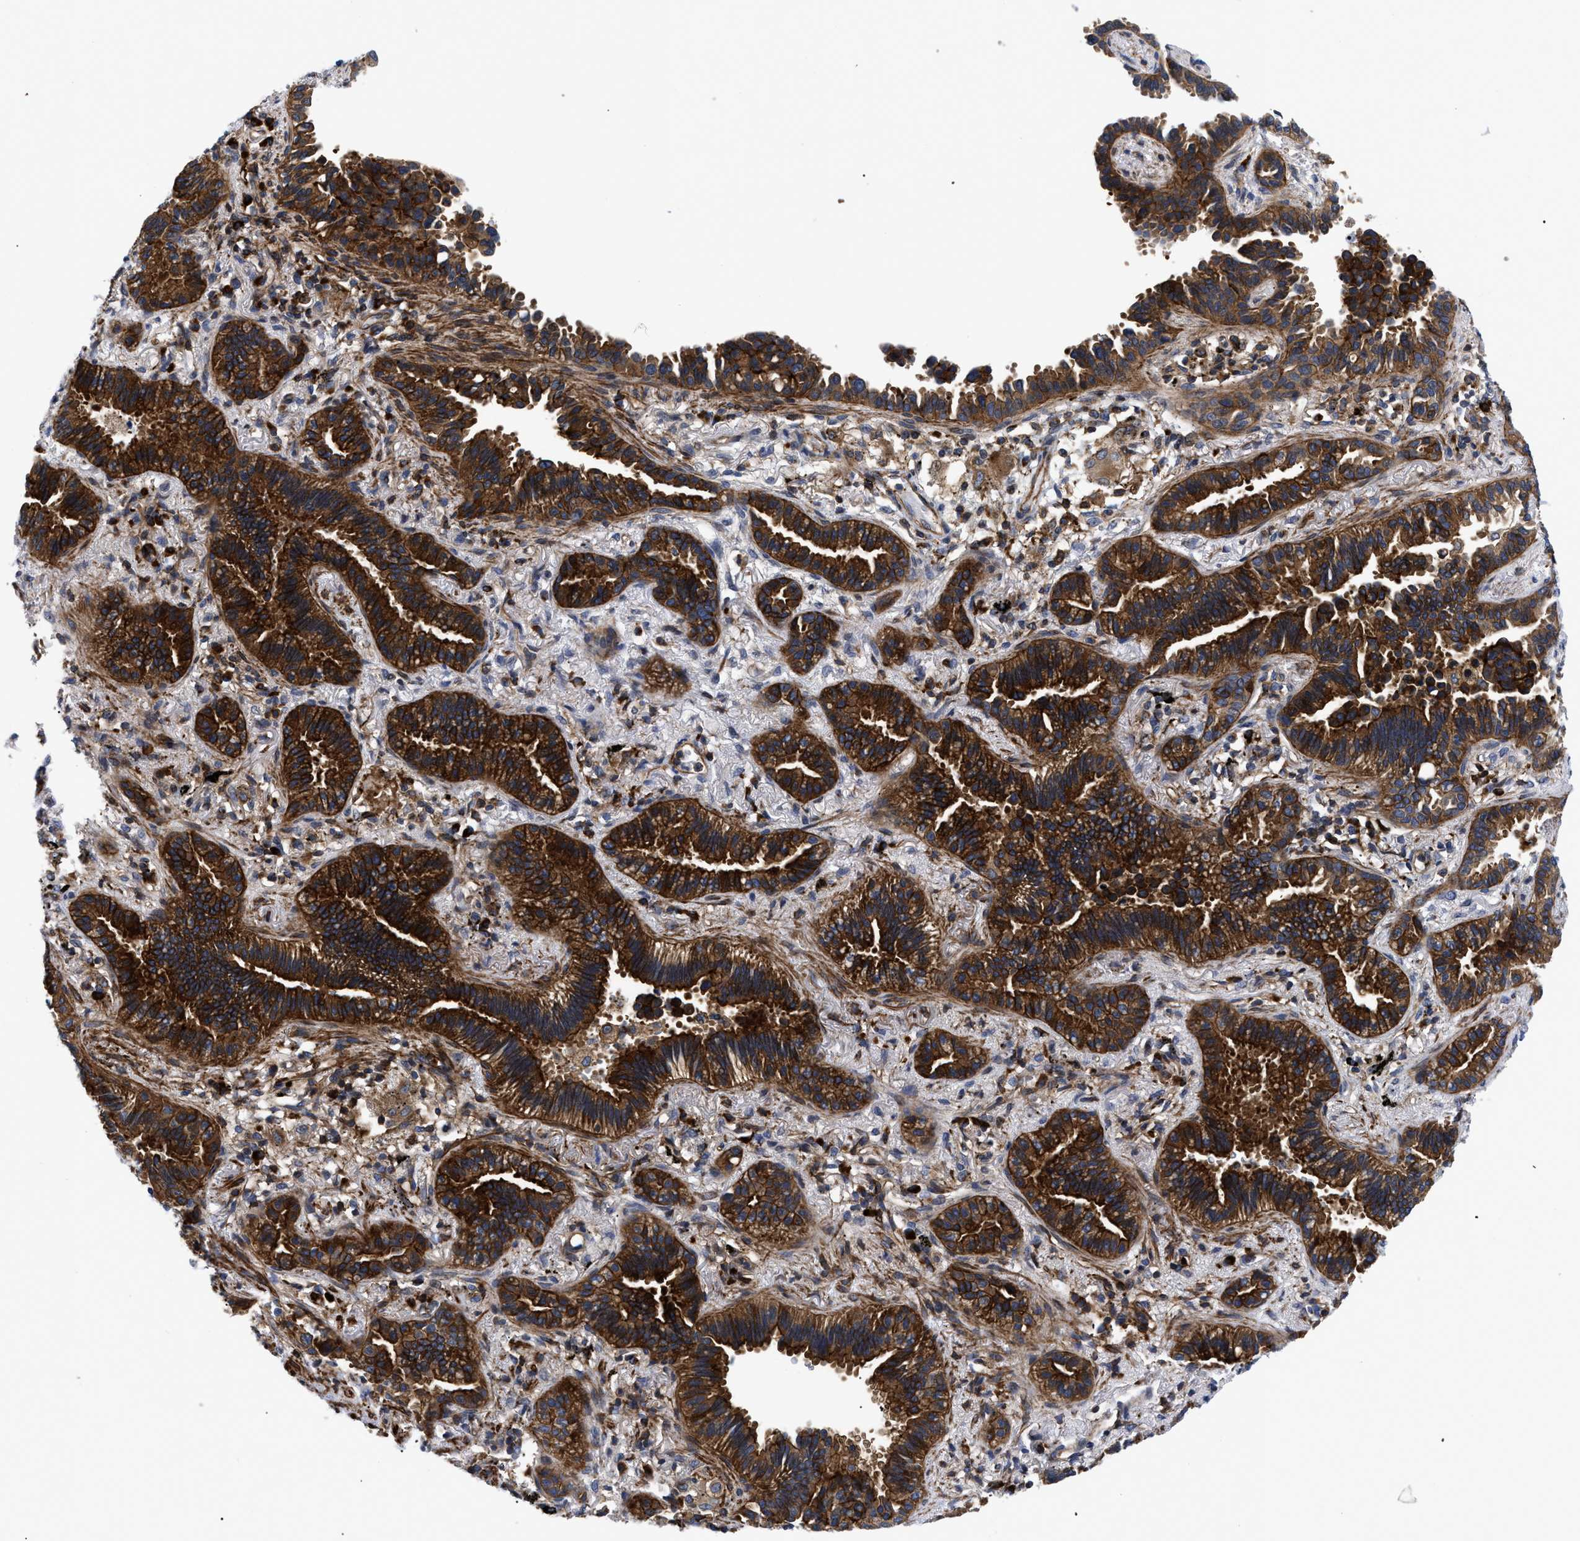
{"staining": {"intensity": "strong", "quantity": "25%-75%", "location": "cytoplasmic/membranous"}, "tissue": "lung cancer", "cell_type": "Tumor cells", "image_type": "cancer", "snomed": [{"axis": "morphology", "description": "Normal tissue, NOS"}, {"axis": "morphology", "description": "Adenocarcinoma, NOS"}, {"axis": "topography", "description": "Lung"}], "caption": "Immunohistochemistry (IHC) (DAB) staining of human lung cancer (adenocarcinoma) shows strong cytoplasmic/membranous protein expression in about 25%-75% of tumor cells.", "gene": "SPAST", "patient": {"sex": "male", "age": 59}}